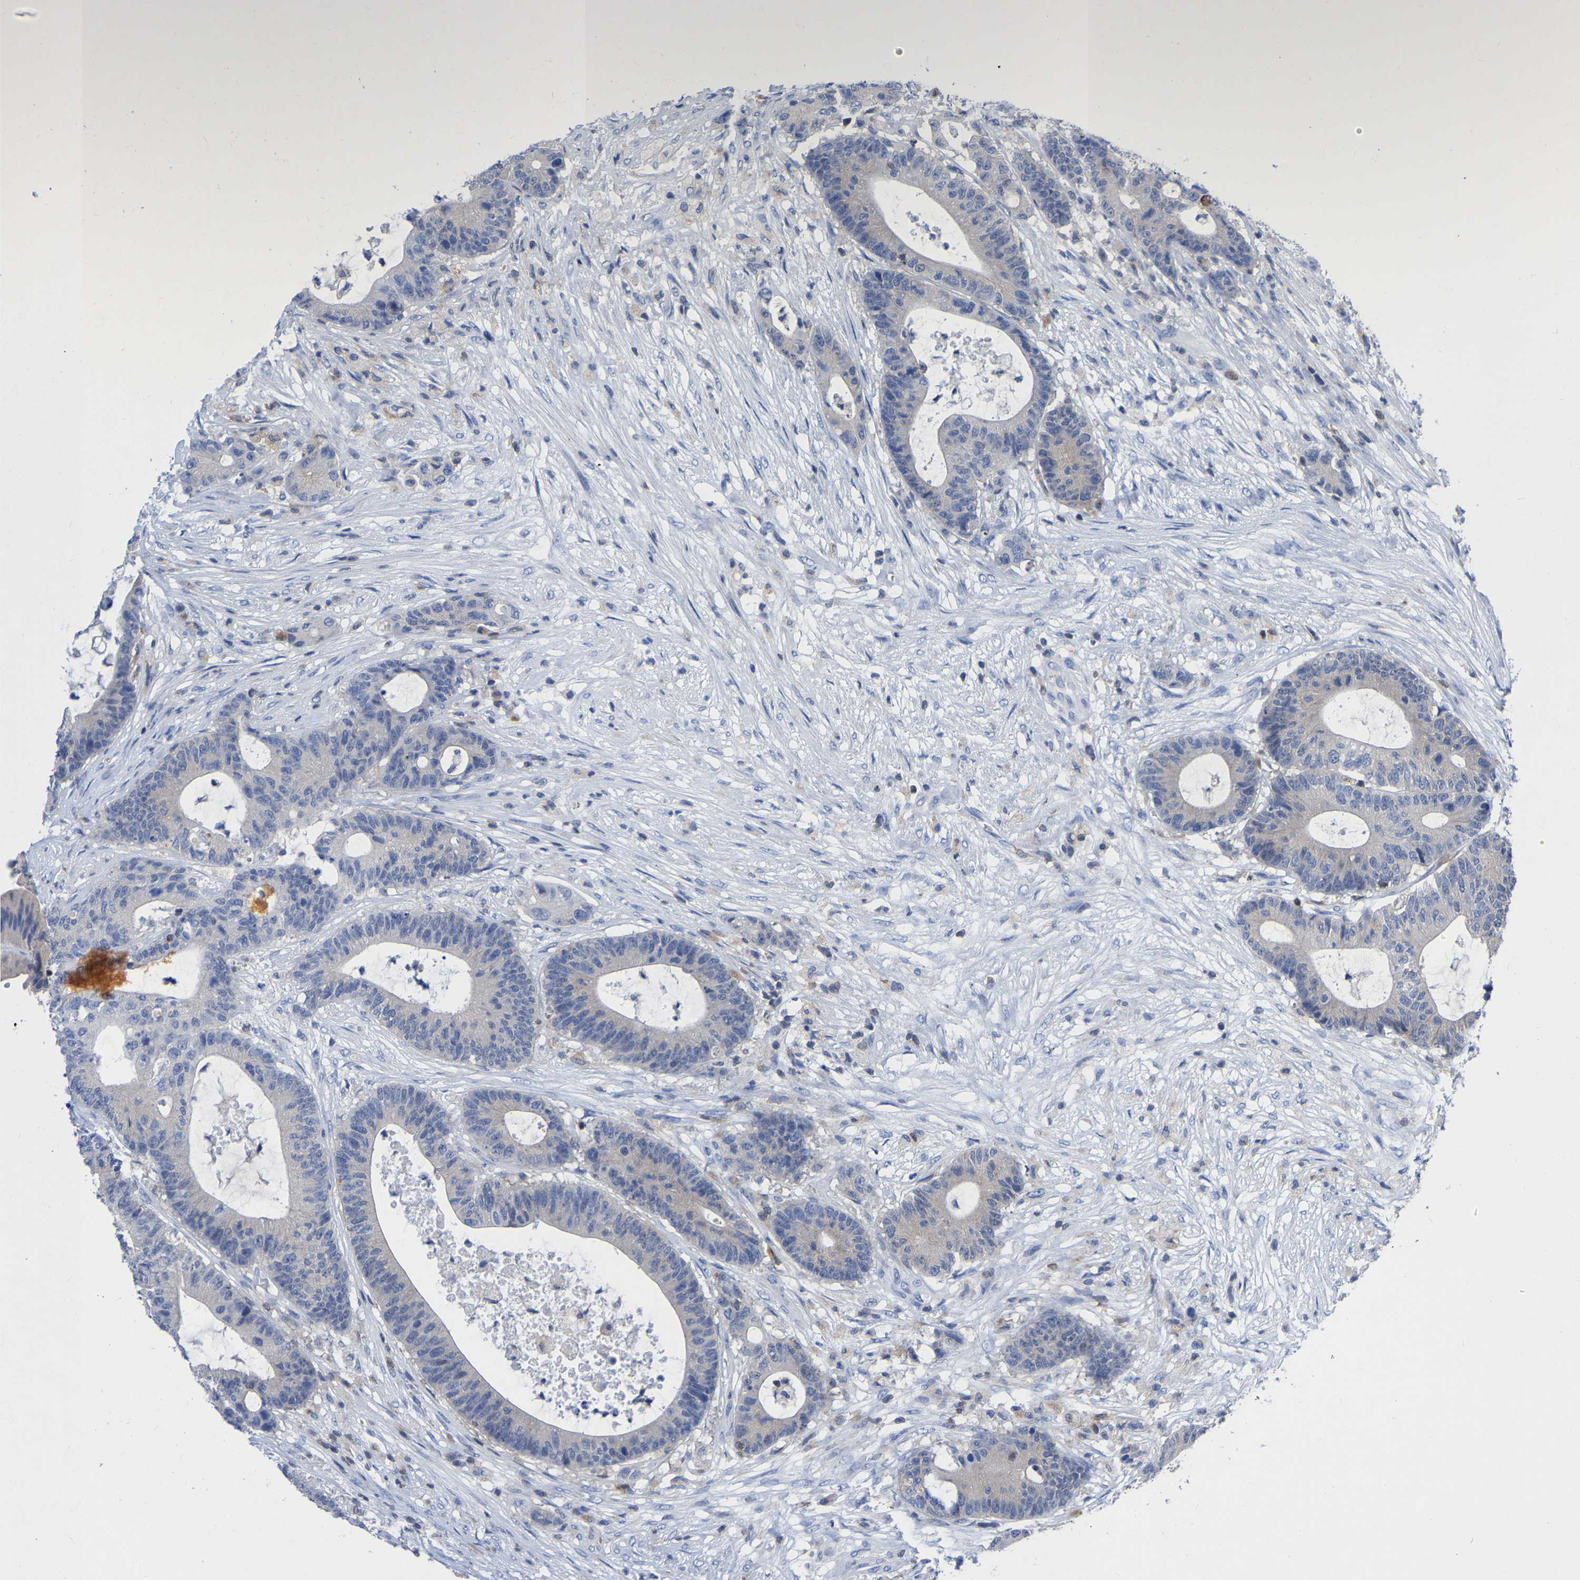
{"staining": {"intensity": "negative", "quantity": "none", "location": "none"}, "tissue": "colorectal cancer", "cell_type": "Tumor cells", "image_type": "cancer", "snomed": [{"axis": "morphology", "description": "Adenocarcinoma, NOS"}, {"axis": "topography", "description": "Colon"}], "caption": "Immunohistochemistry (IHC) histopathology image of neoplastic tissue: human adenocarcinoma (colorectal) stained with DAB displays no significant protein expression in tumor cells. (DAB (3,3'-diaminobenzidine) immunohistochemistry (IHC) visualized using brightfield microscopy, high magnification).", "gene": "PTPN7", "patient": {"sex": "female", "age": 84}}